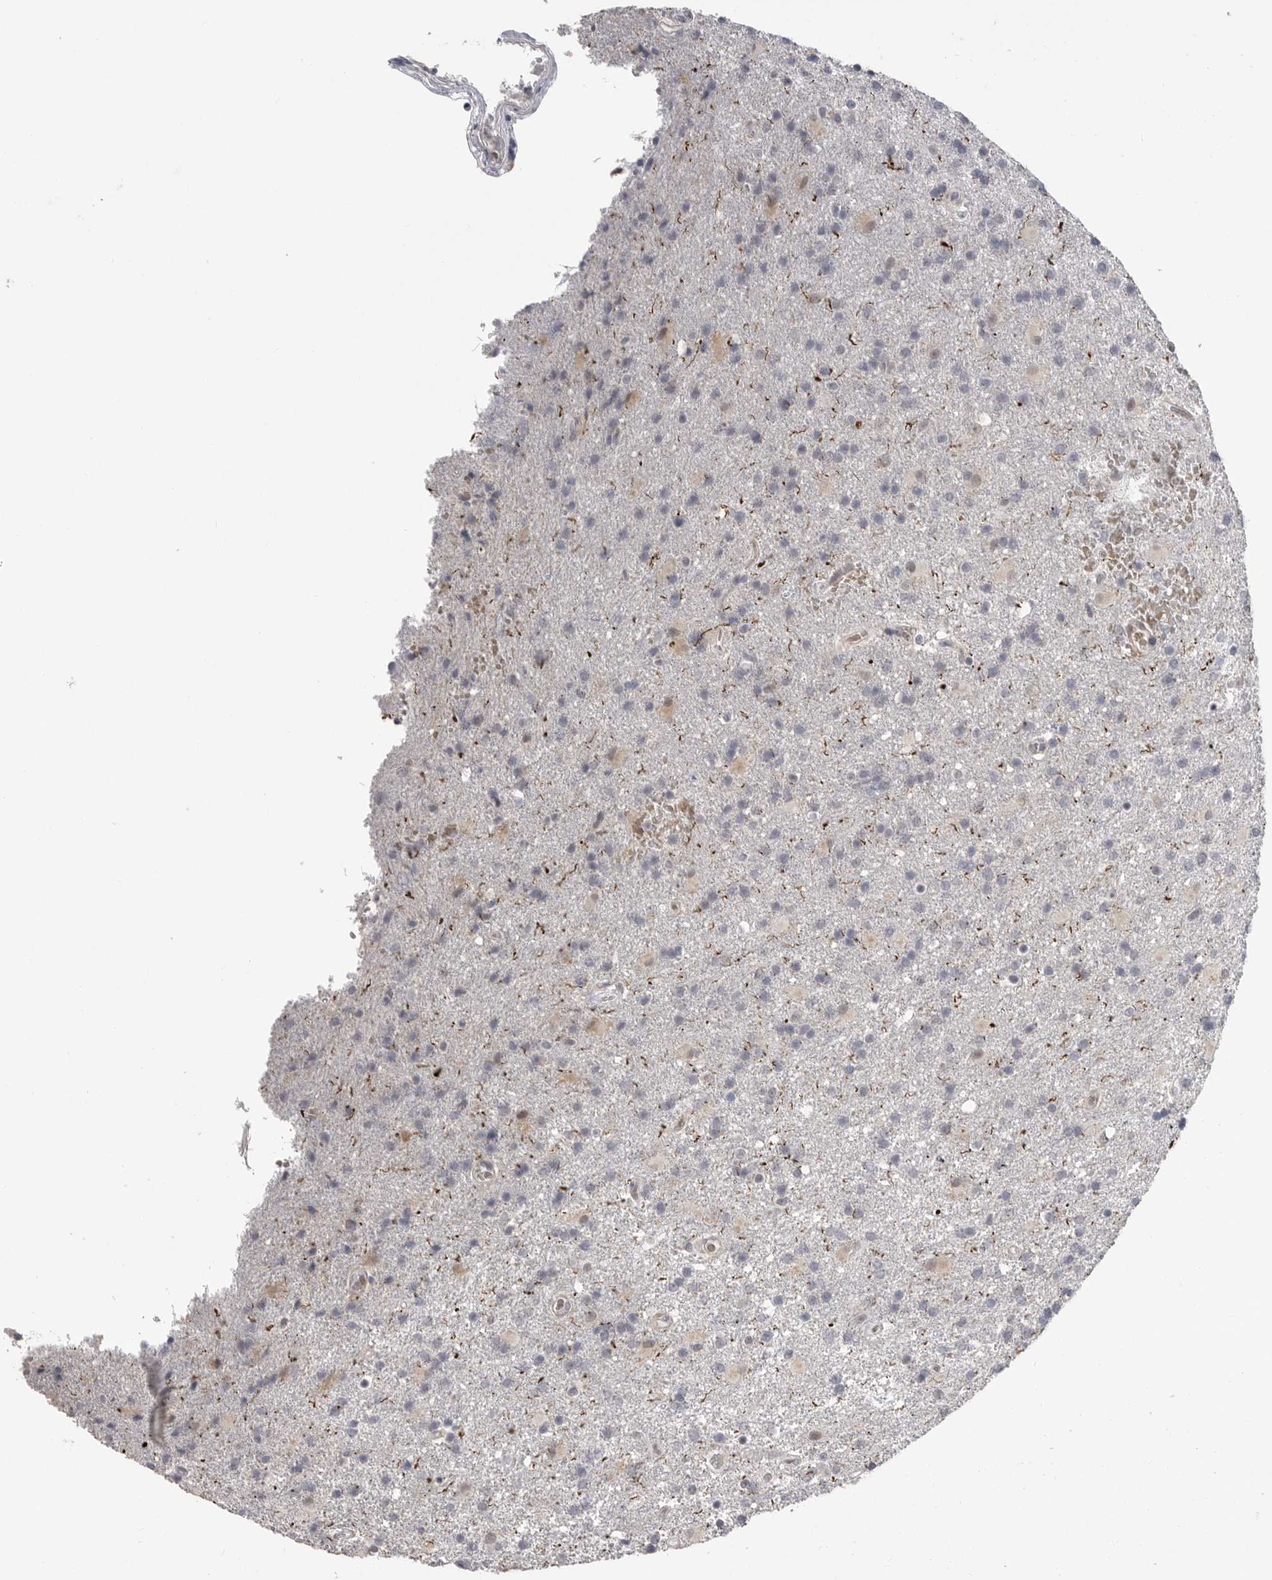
{"staining": {"intensity": "negative", "quantity": "none", "location": "none"}, "tissue": "glioma", "cell_type": "Tumor cells", "image_type": "cancer", "snomed": [{"axis": "morphology", "description": "Glioma, malignant, High grade"}, {"axis": "topography", "description": "Brain"}], "caption": "A high-resolution micrograph shows IHC staining of glioma, which displays no significant staining in tumor cells.", "gene": "PLEKHF1", "patient": {"sex": "male", "age": 72}}